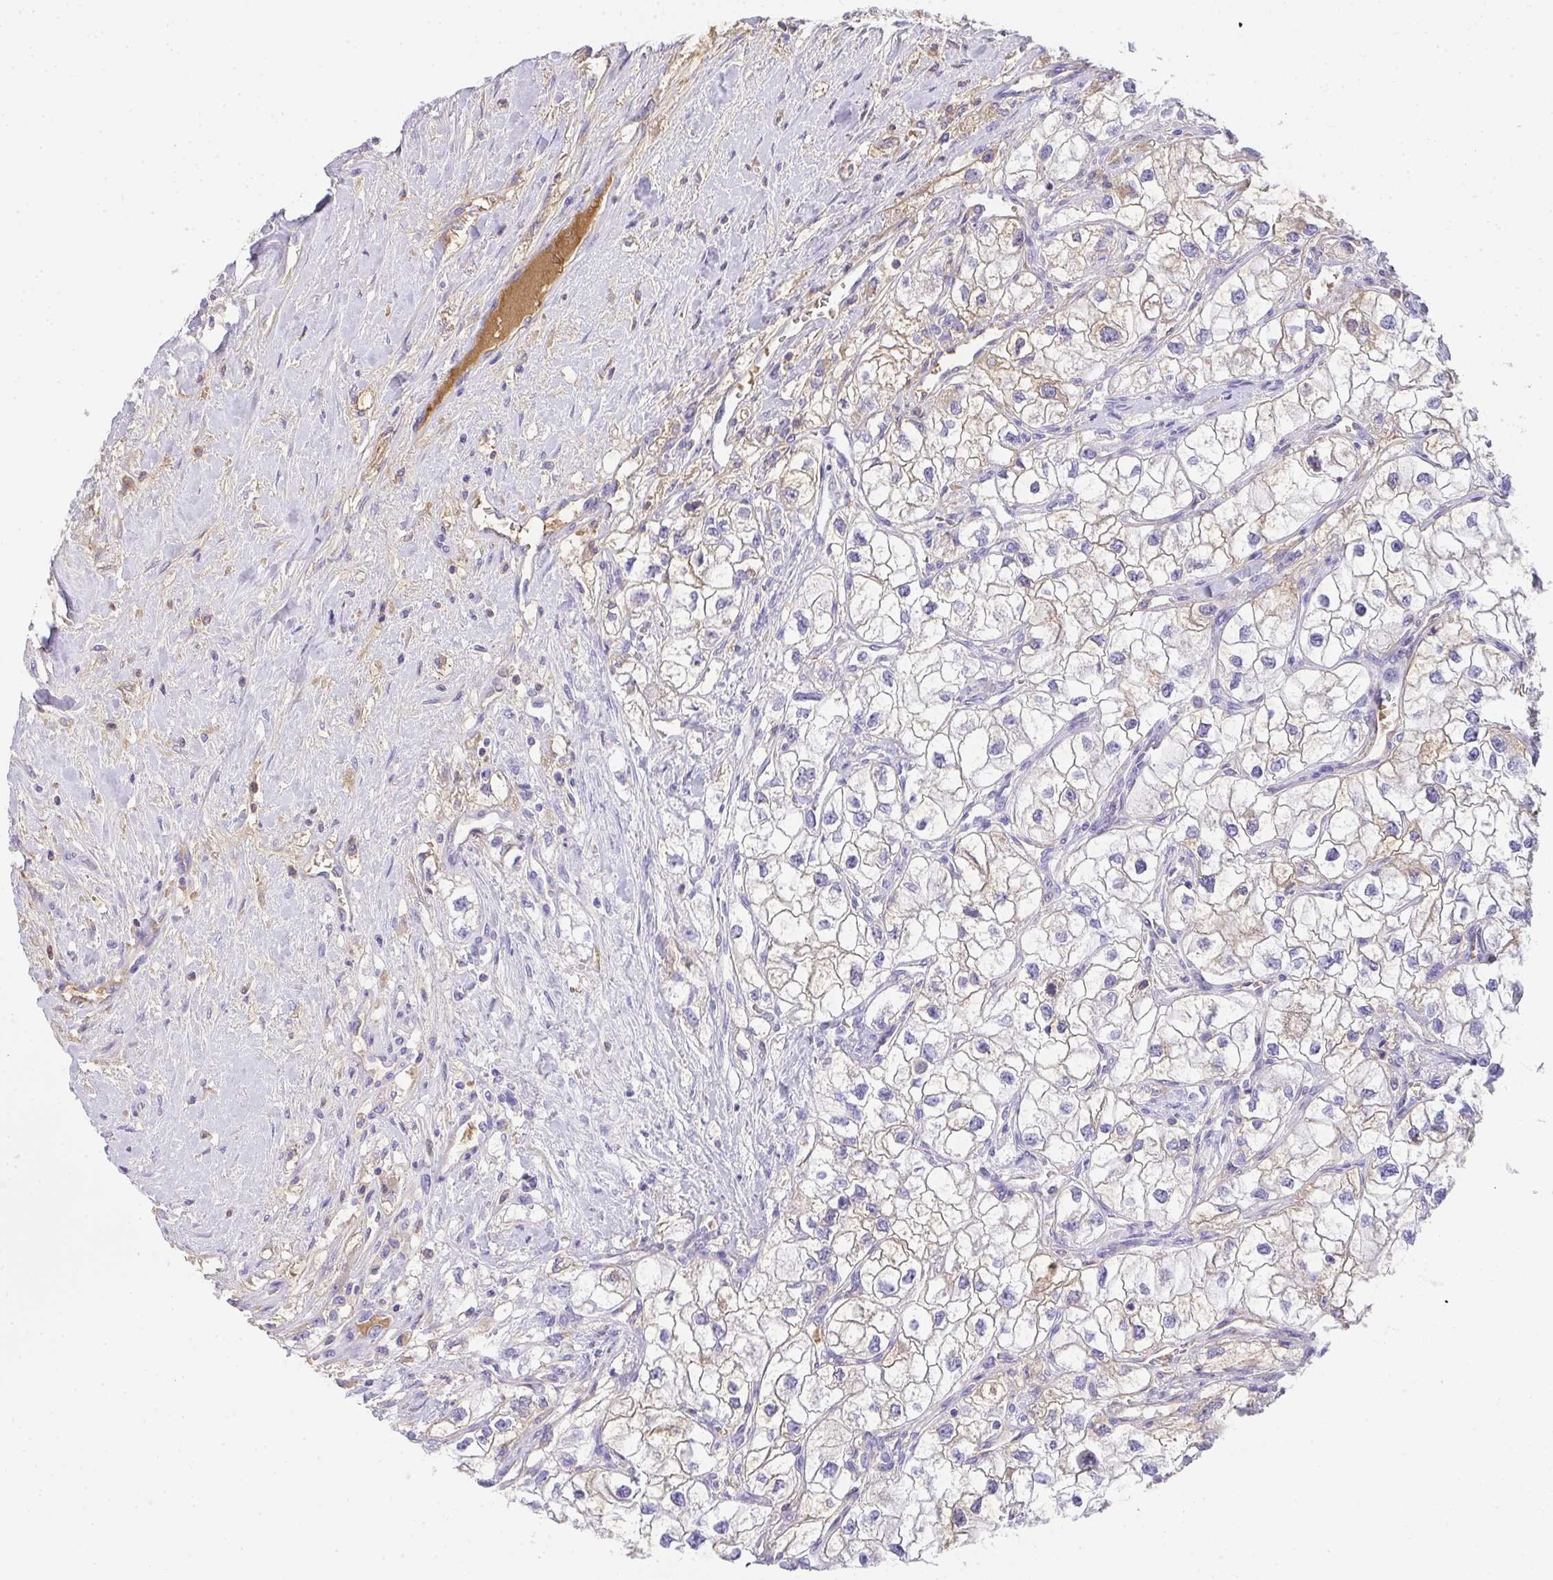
{"staining": {"intensity": "weak", "quantity": "25%-75%", "location": "cytoplasmic/membranous"}, "tissue": "renal cancer", "cell_type": "Tumor cells", "image_type": "cancer", "snomed": [{"axis": "morphology", "description": "Adenocarcinoma, NOS"}, {"axis": "topography", "description": "Kidney"}], "caption": "A high-resolution image shows IHC staining of renal cancer, which reveals weak cytoplasmic/membranous staining in about 25%-75% of tumor cells.", "gene": "ZSWIM3", "patient": {"sex": "male", "age": 59}}